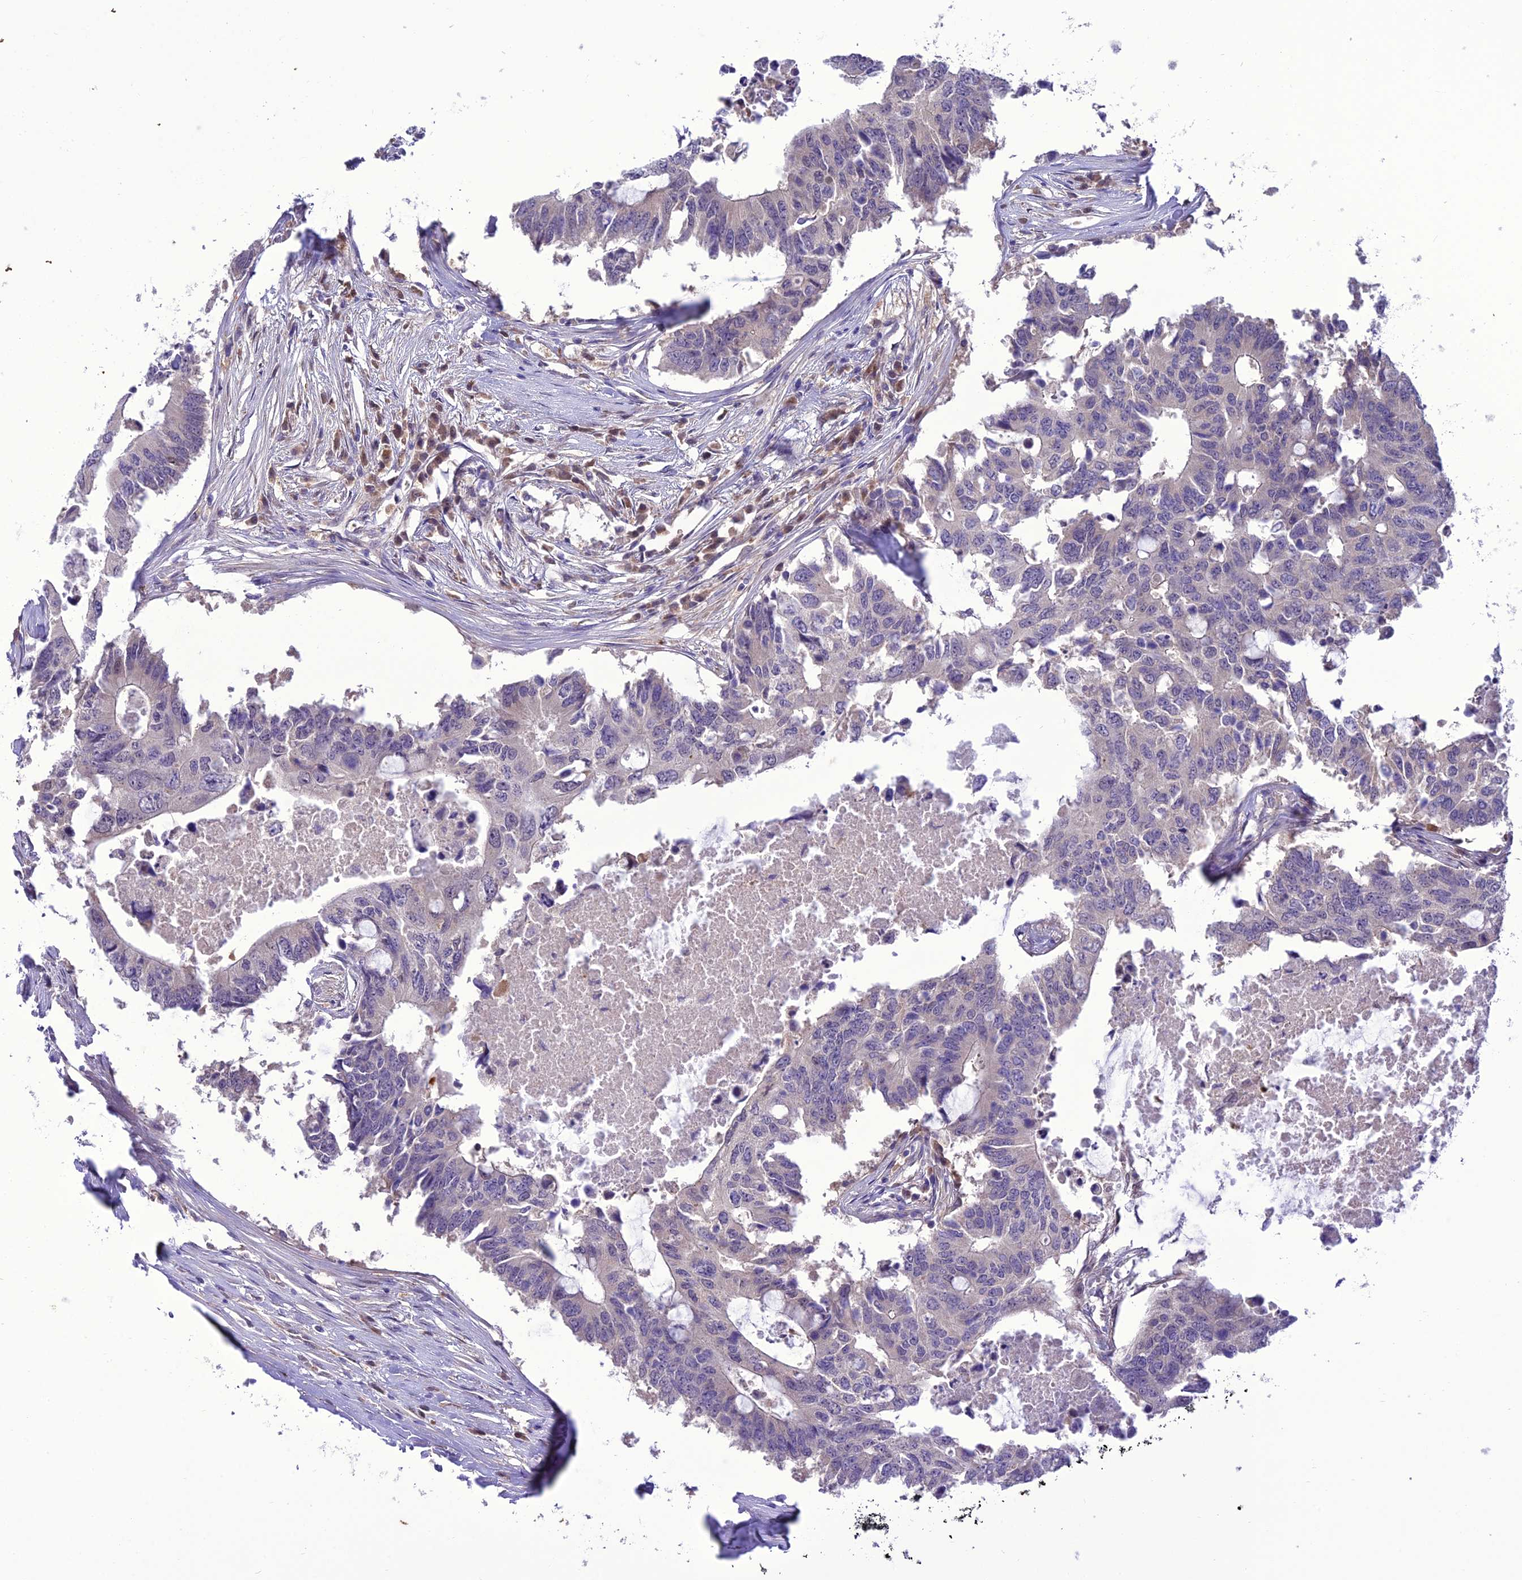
{"staining": {"intensity": "negative", "quantity": "none", "location": "none"}, "tissue": "colorectal cancer", "cell_type": "Tumor cells", "image_type": "cancer", "snomed": [{"axis": "morphology", "description": "Adenocarcinoma, NOS"}, {"axis": "topography", "description": "Colon"}], "caption": "Protein analysis of colorectal cancer reveals no significant staining in tumor cells.", "gene": "BORCS6", "patient": {"sex": "male", "age": 71}}